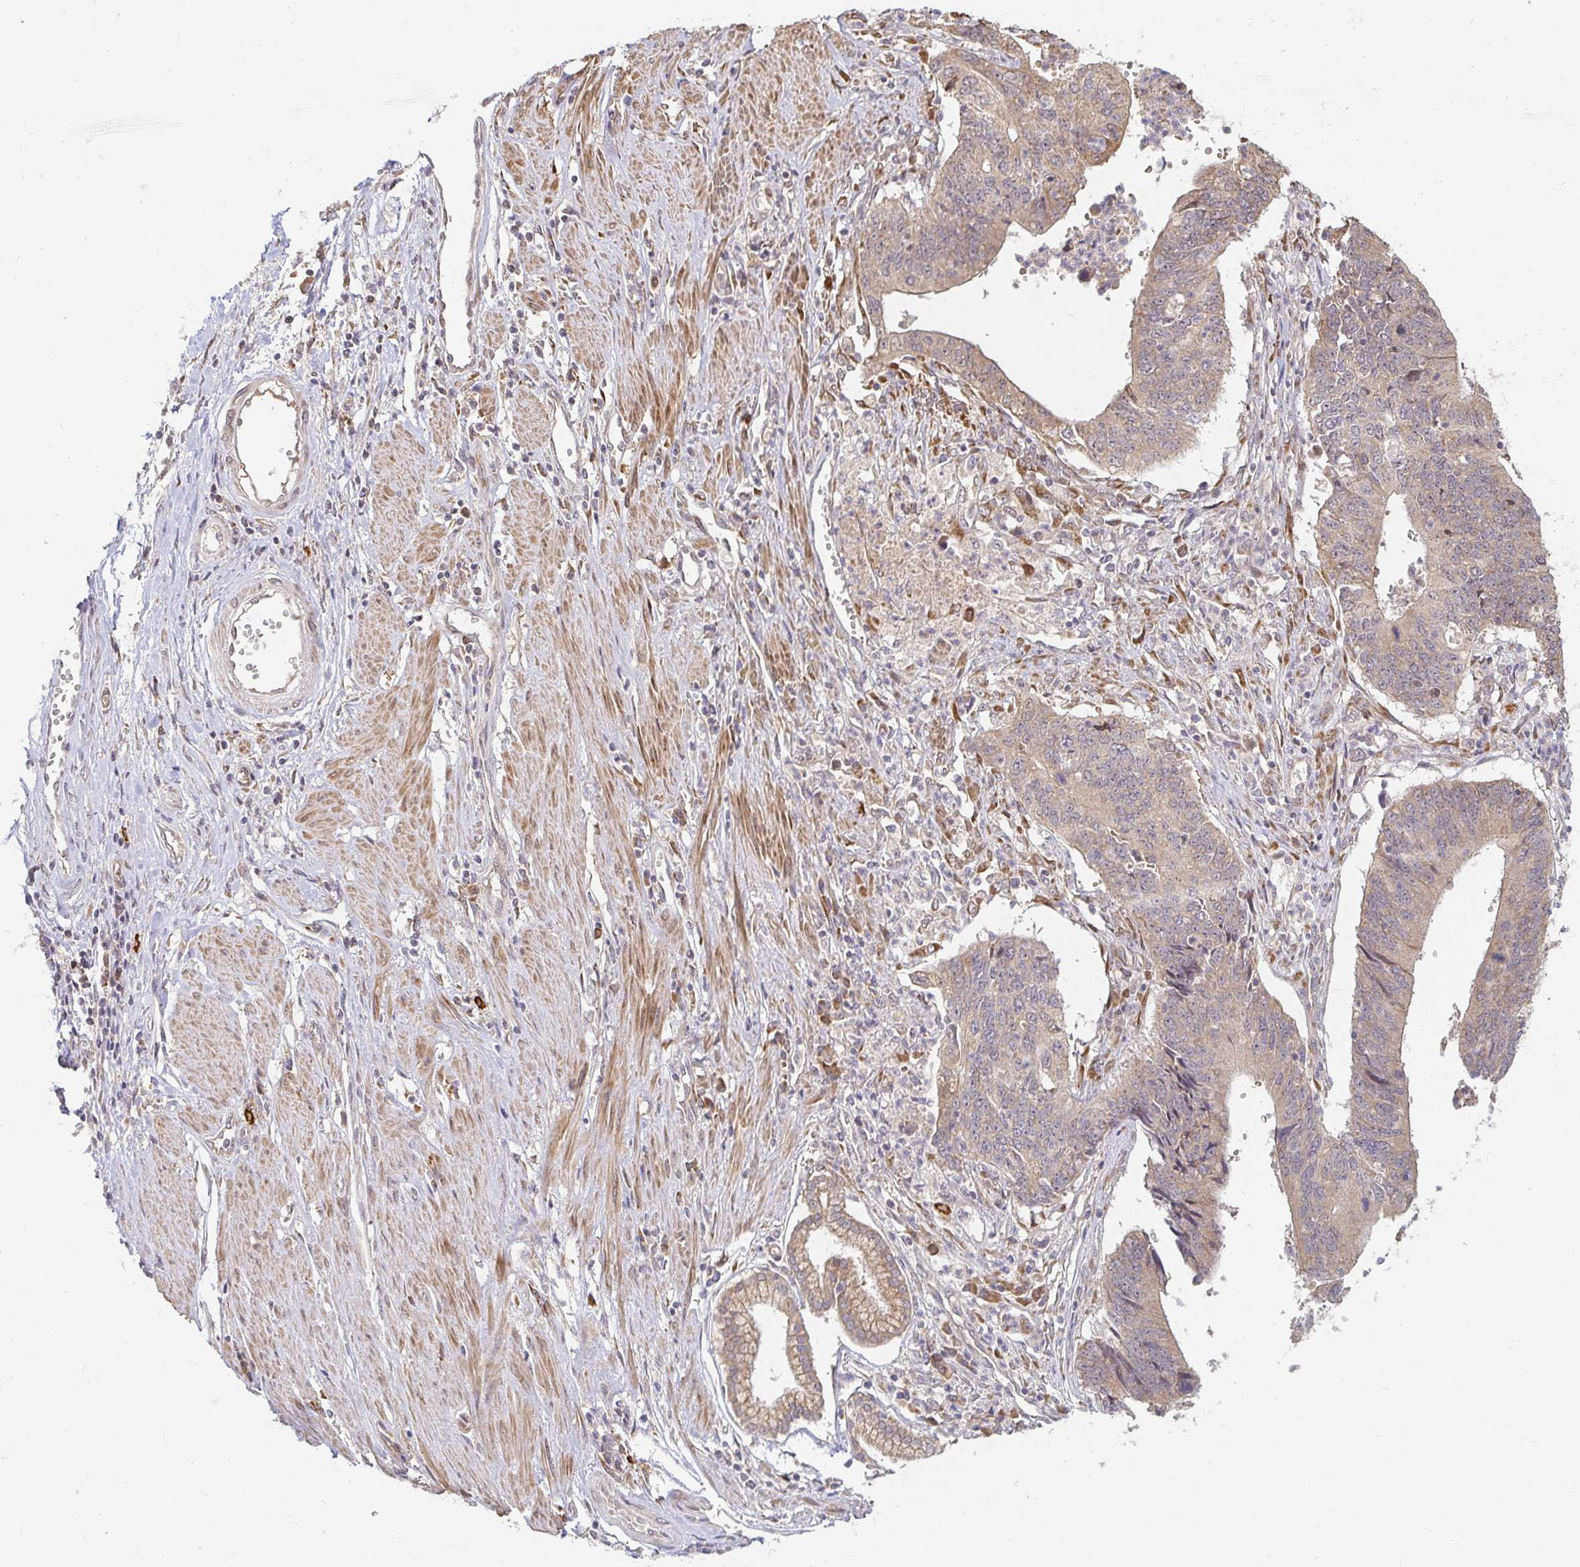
{"staining": {"intensity": "weak", "quantity": "<25%", "location": "cytoplasmic/membranous"}, "tissue": "stomach cancer", "cell_type": "Tumor cells", "image_type": "cancer", "snomed": [{"axis": "morphology", "description": "Adenocarcinoma, NOS"}, {"axis": "topography", "description": "Stomach"}], "caption": "A histopathology image of human stomach adenocarcinoma is negative for staining in tumor cells.", "gene": "CAST", "patient": {"sex": "male", "age": 59}}